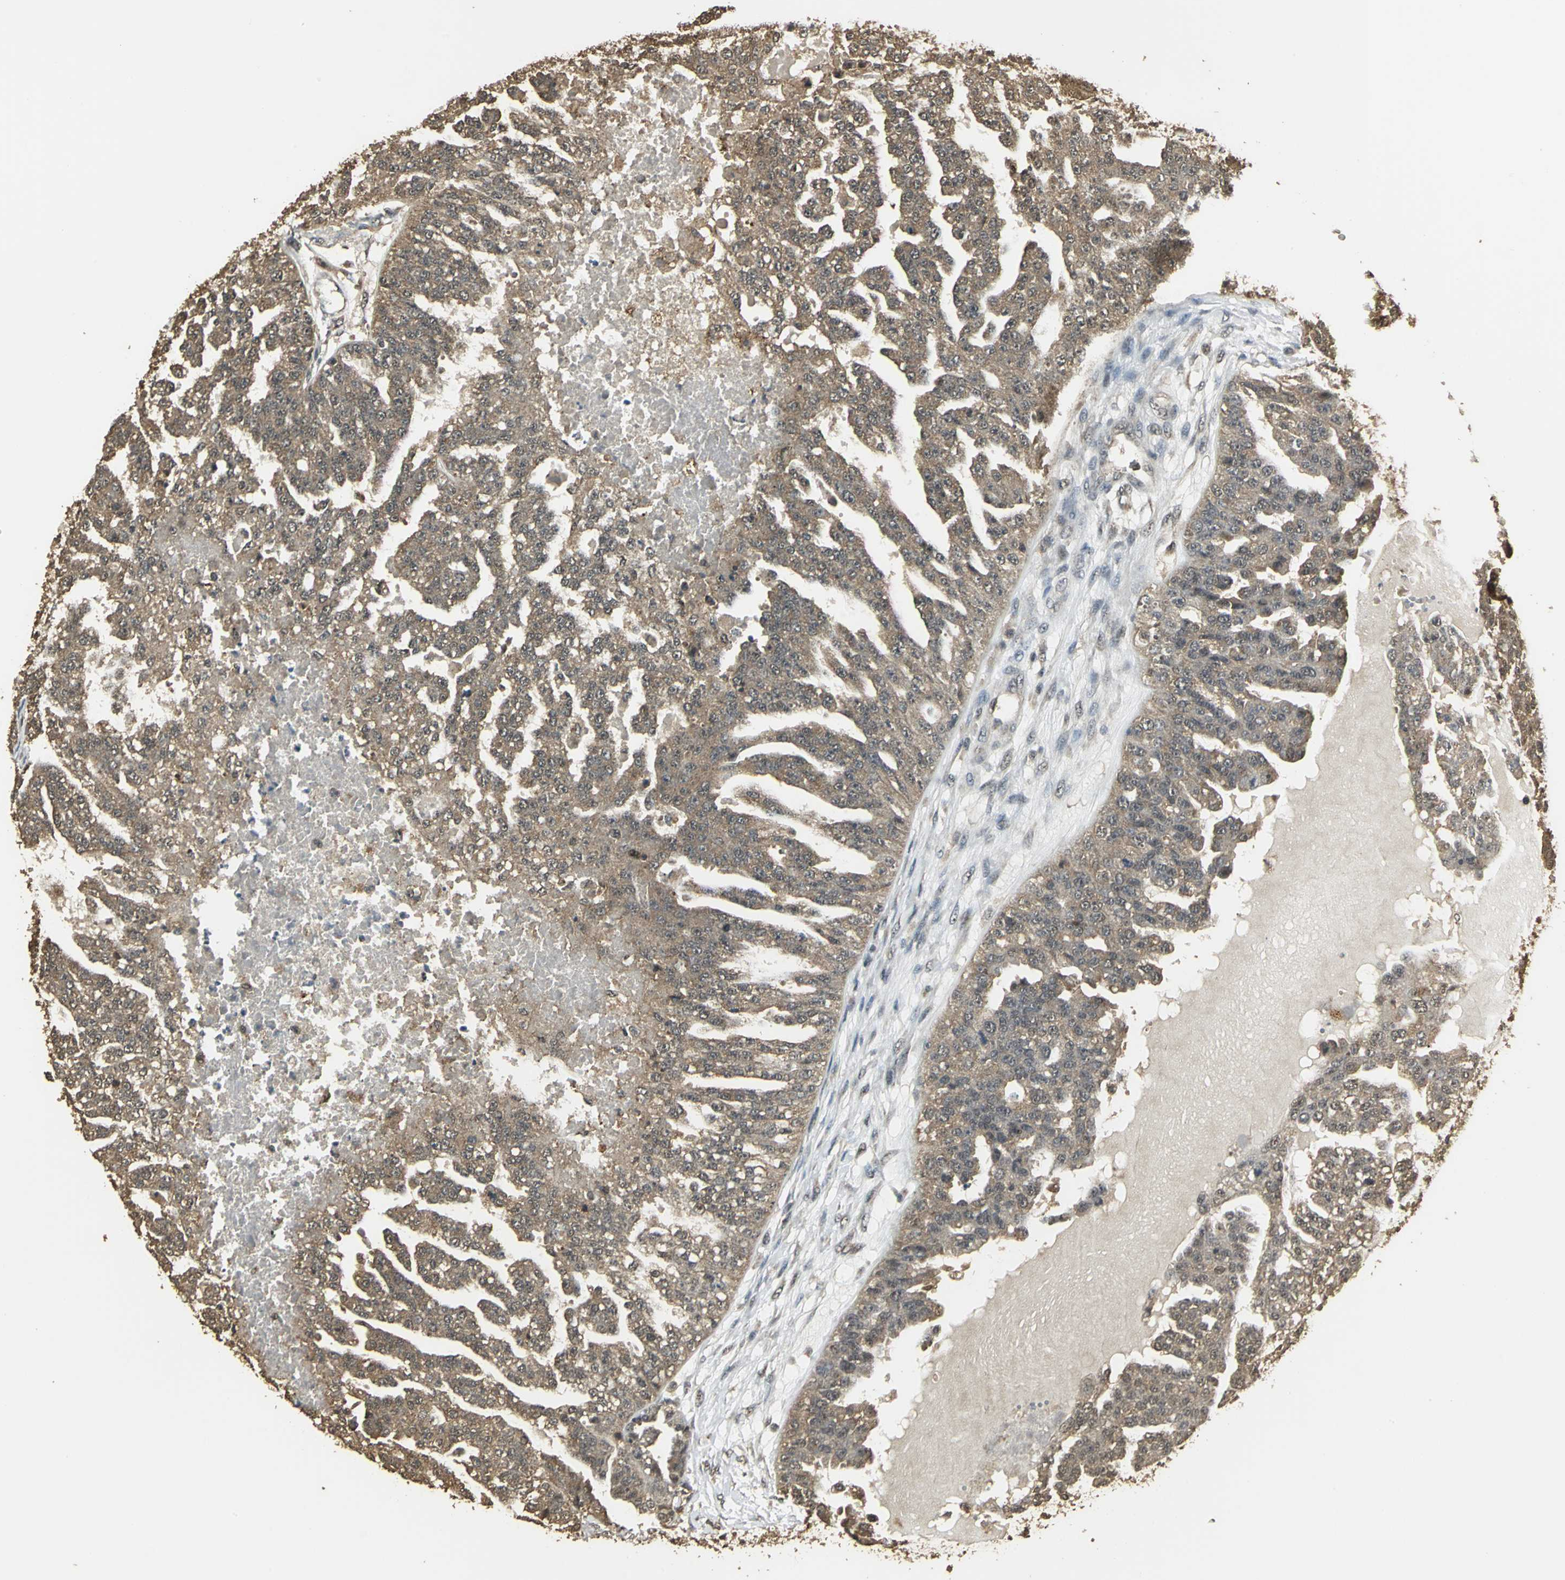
{"staining": {"intensity": "moderate", "quantity": ">75%", "location": "cytoplasmic/membranous"}, "tissue": "ovarian cancer", "cell_type": "Tumor cells", "image_type": "cancer", "snomed": [{"axis": "morphology", "description": "Carcinoma, NOS"}, {"axis": "topography", "description": "Soft tissue"}, {"axis": "topography", "description": "Ovary"}], "caption": "A brown stain highlights moderate cytoplasmic/membranous positivity of a protein in human carcinoma (ovarian) tumor cells. The protein of interest is stained brown, and the nuclei are stained in blue (DAB IHC with brightfield microscopy, high magnification).", "gene": "UCHL5", "patient": {"sex": "female", "age": 54}}